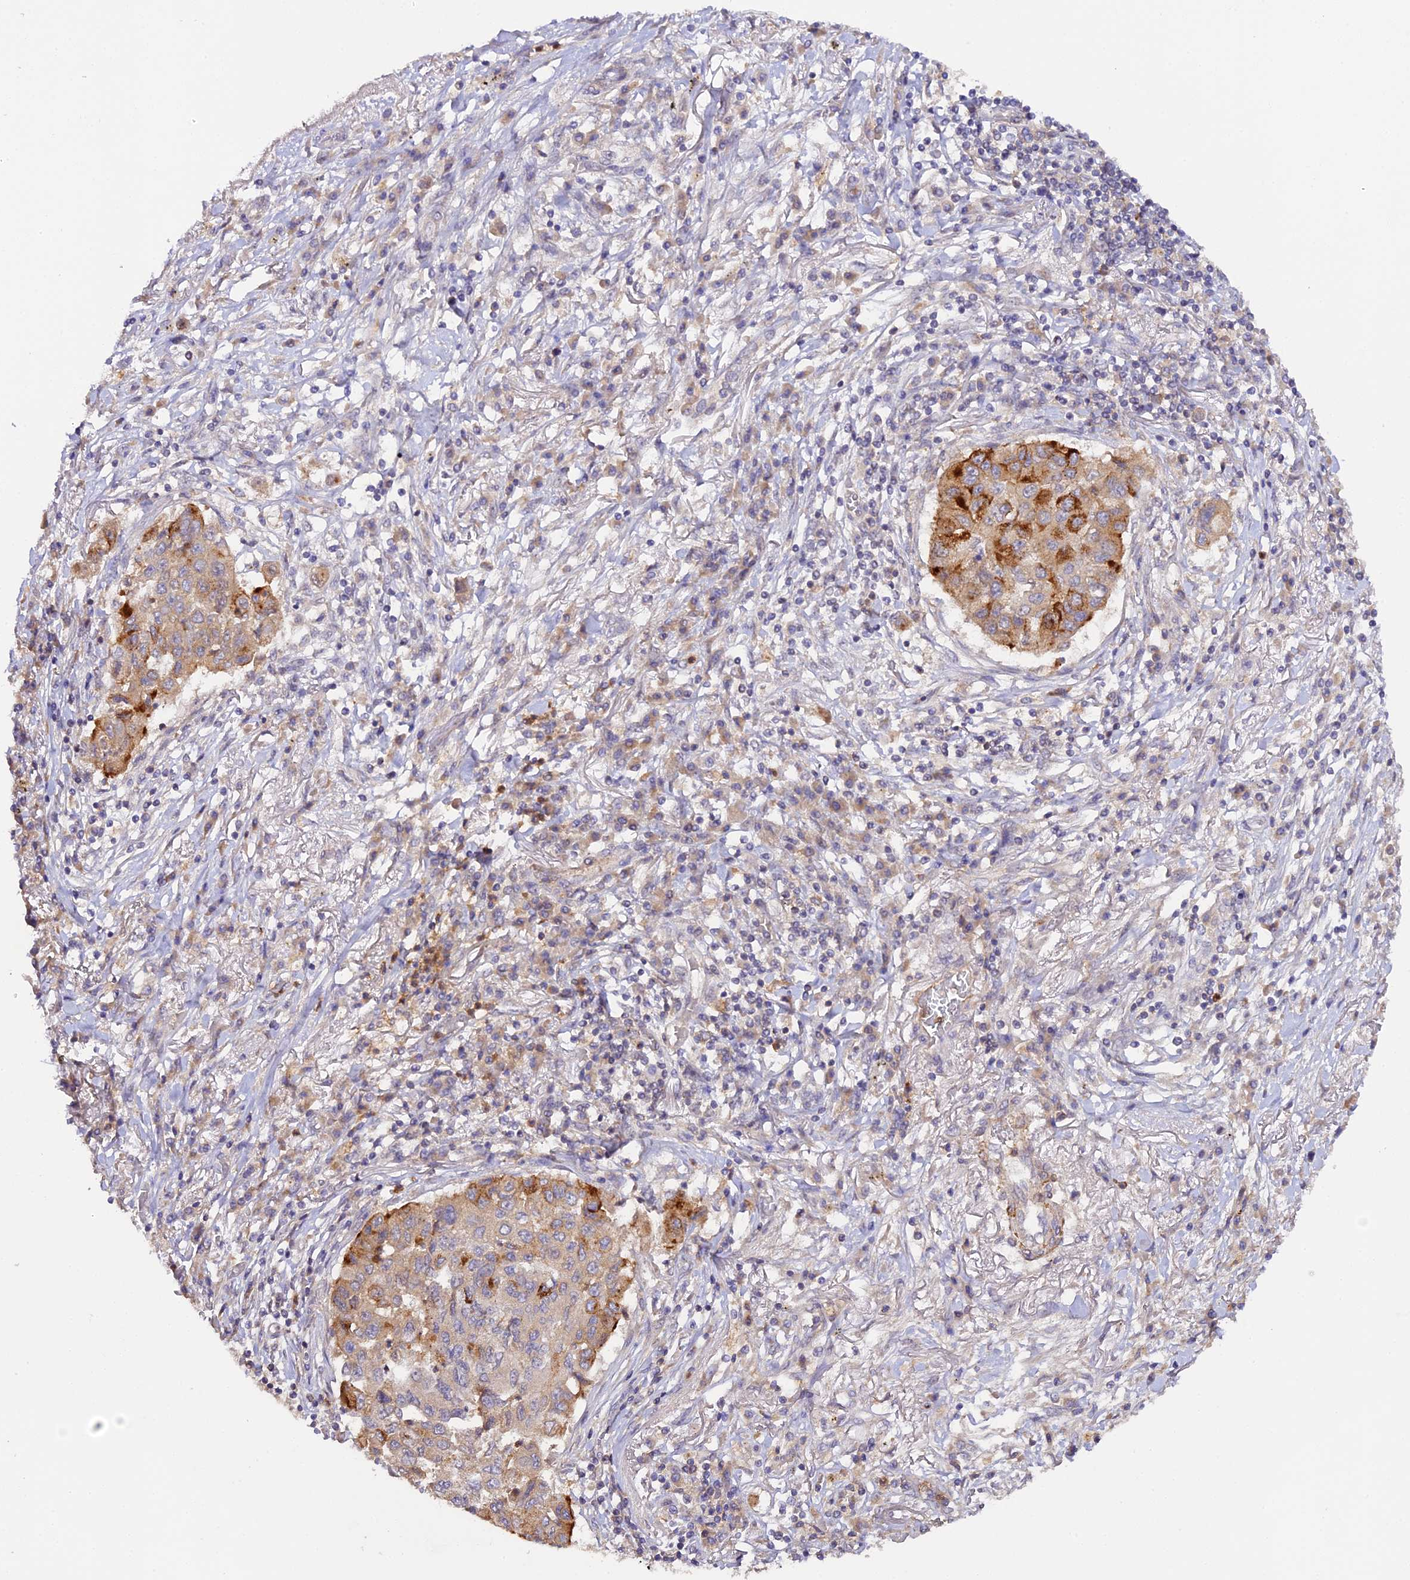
{"staining": {"intensity": "strong", "quantity": "25%-75%", "location": "cytoplasmic/membranous"}, "tissue": "lung cancer", "cell_type": "Tumor cells", "image_type": "cancer", "snomed": [{"axis": "morphology", "description": "Squamous cell carcinoma, NOS"}, {"axis": "topography", "description": "Lung"}], "caption": "Lung cancer (squamous cell carcinoma) stained with a protein marker displays strong staining in tumor cells.", "gene": "TRIM26", "patient": {"sex": "male", "age": 74}}